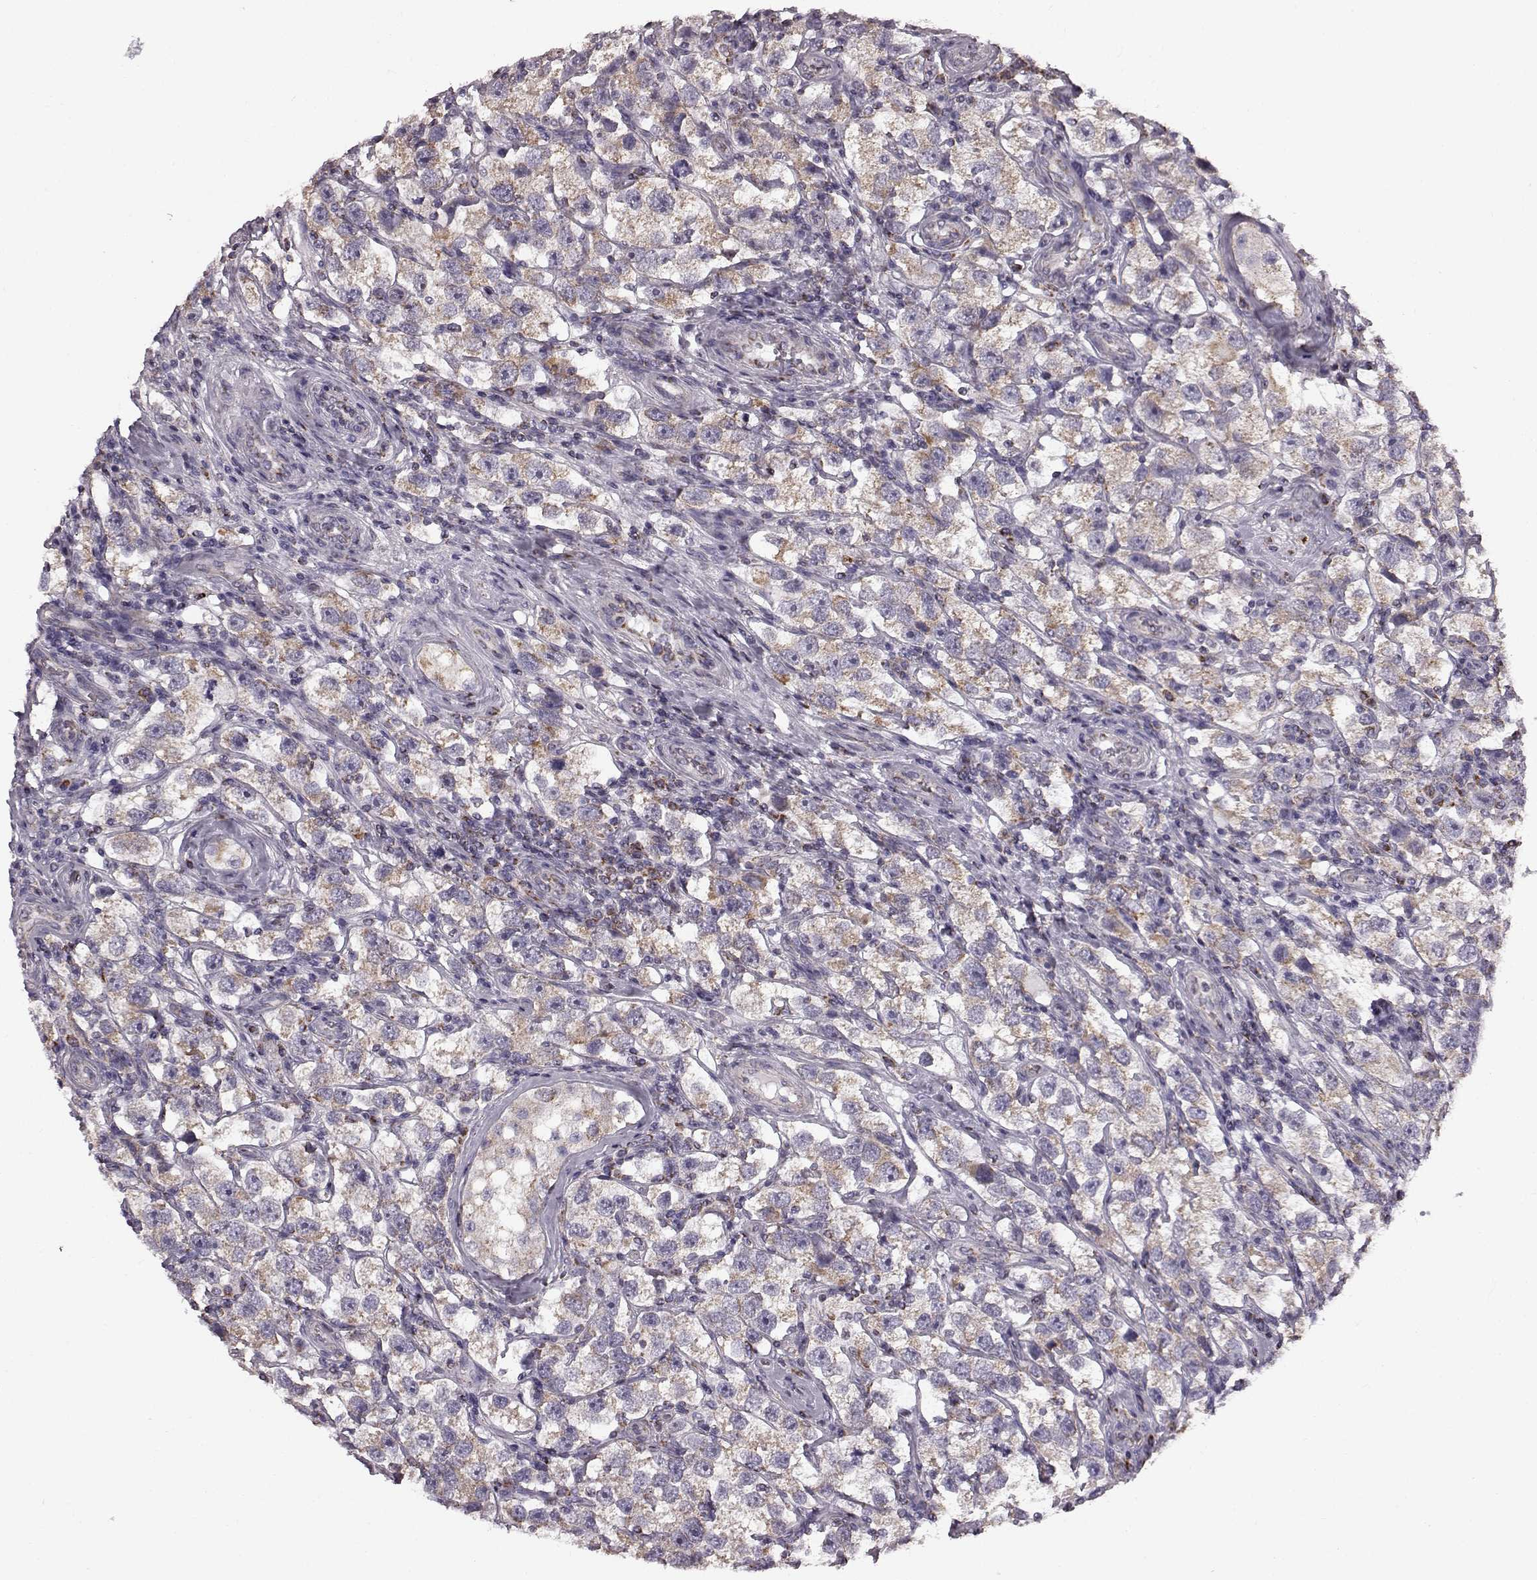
{"staining": {"intensity": "moderate", "quantity": ">75%", "location": "cytoplasmic/membranous"}, "tissue": "testis cancer", "cell_type": "Tumor cells", "image_type": "cancer", "snomed": [{"axis": "morphology", "description": "Seminoma, NOS"}, {"axis": "topography", "description": "Testis"}], "caption": "Protein analysis of seminoma (testis) tissue exhibits moderate cytoplasmic/membranous expression in approximately >75% of tumor cells.", "gene": "FAM8A1", "patient": {"sex": "male", "age": 26}}